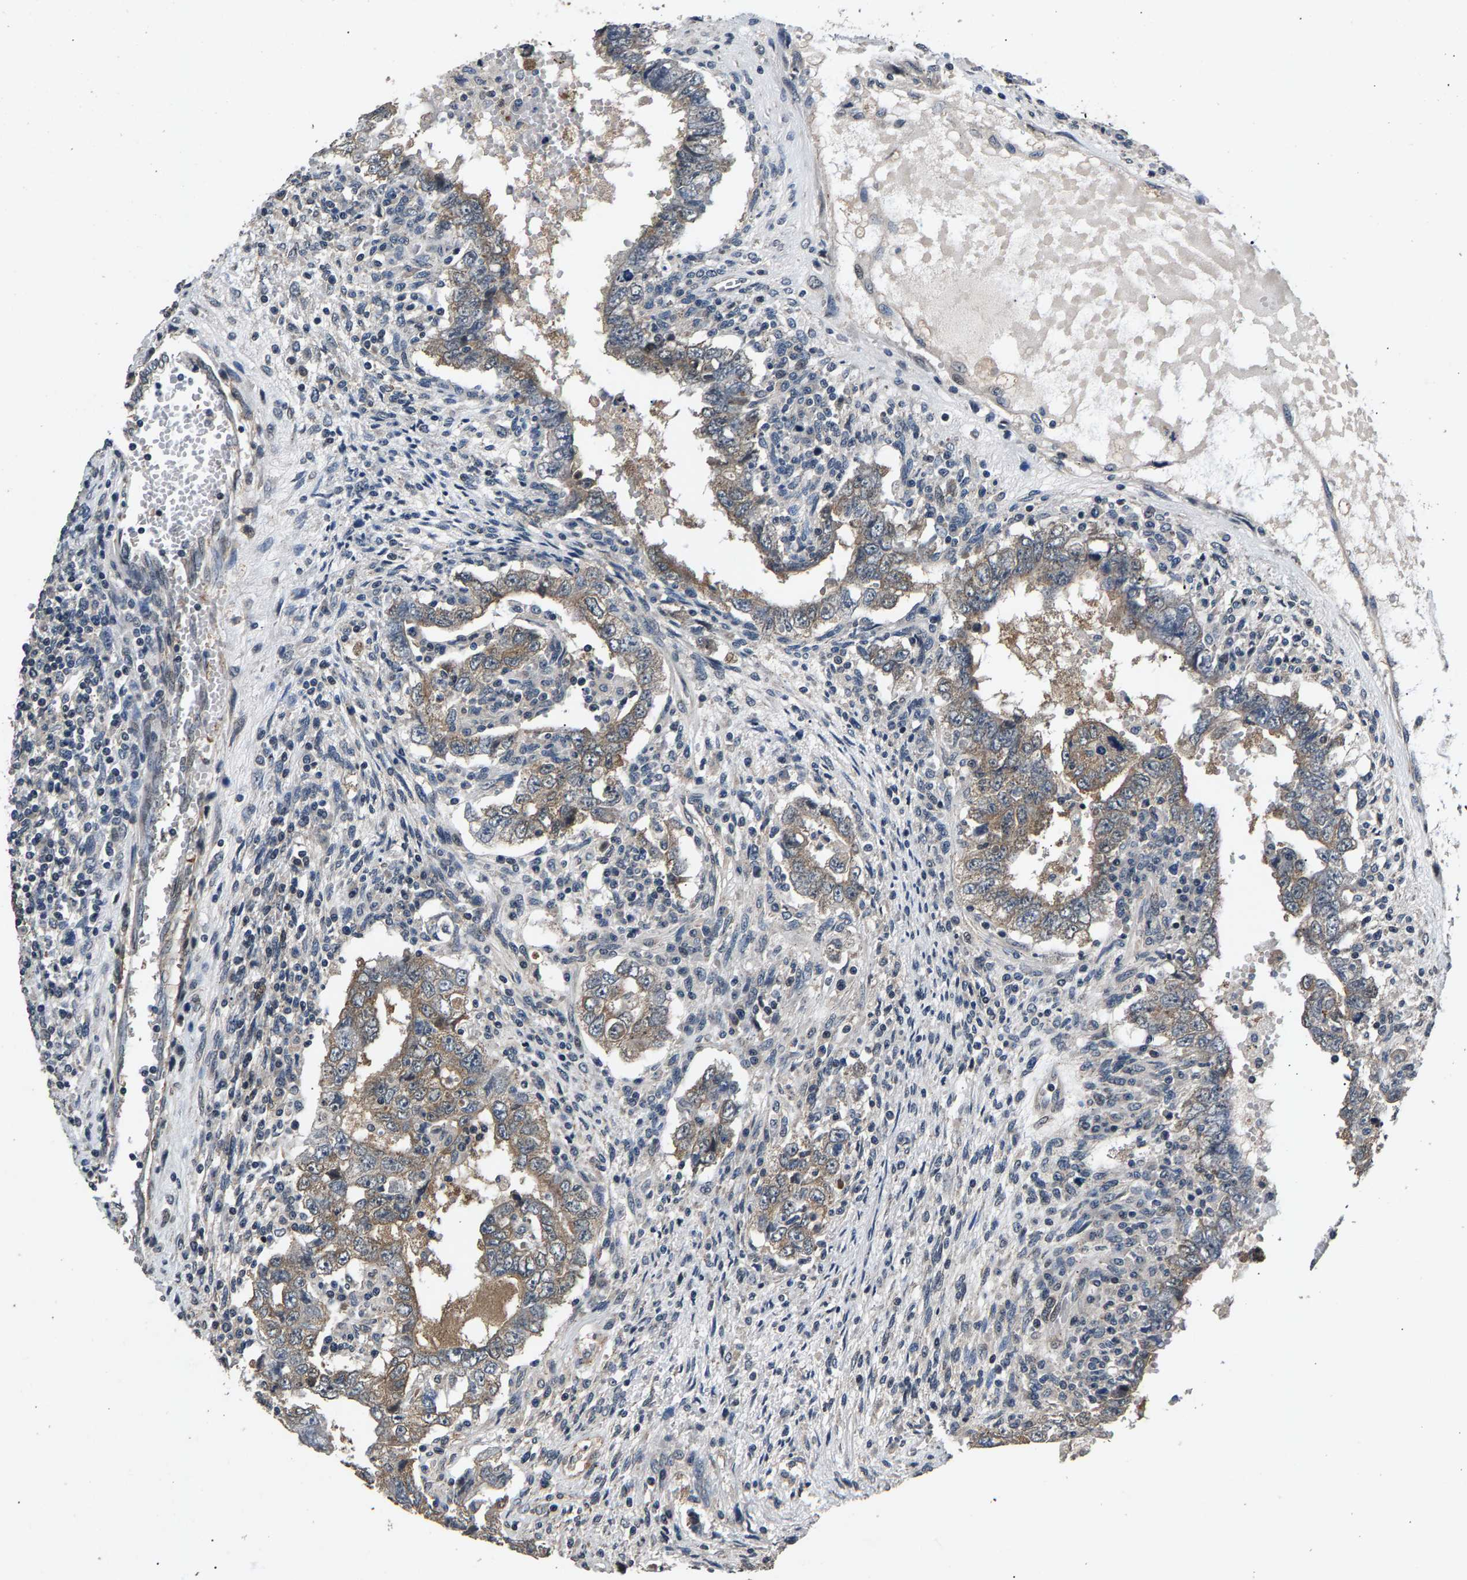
{"staining": {"intensity": "weak", "quantity": ">75%", "location": "cytoplasmic/membranous"}, "tissue": "testis cancer", "cell_type": "Tumor cells", "image_type": "cancer", "snomed": [{"axis": "morphology", "description": "Carcinoma, Embryonal, NOS"}, {"axis": "topography", "description": "Testis"}], "caption": "Immunohistochemistry of human testis embryonal carcinoma shows low levels of weak cytoplasmic/membranous staining in about >75% of tumor cells. (DAB IHC, brown staining for protein, blue staining for nuclei).", "gene": "RBM33", "patient": {"sex": "male", "age": 26}}